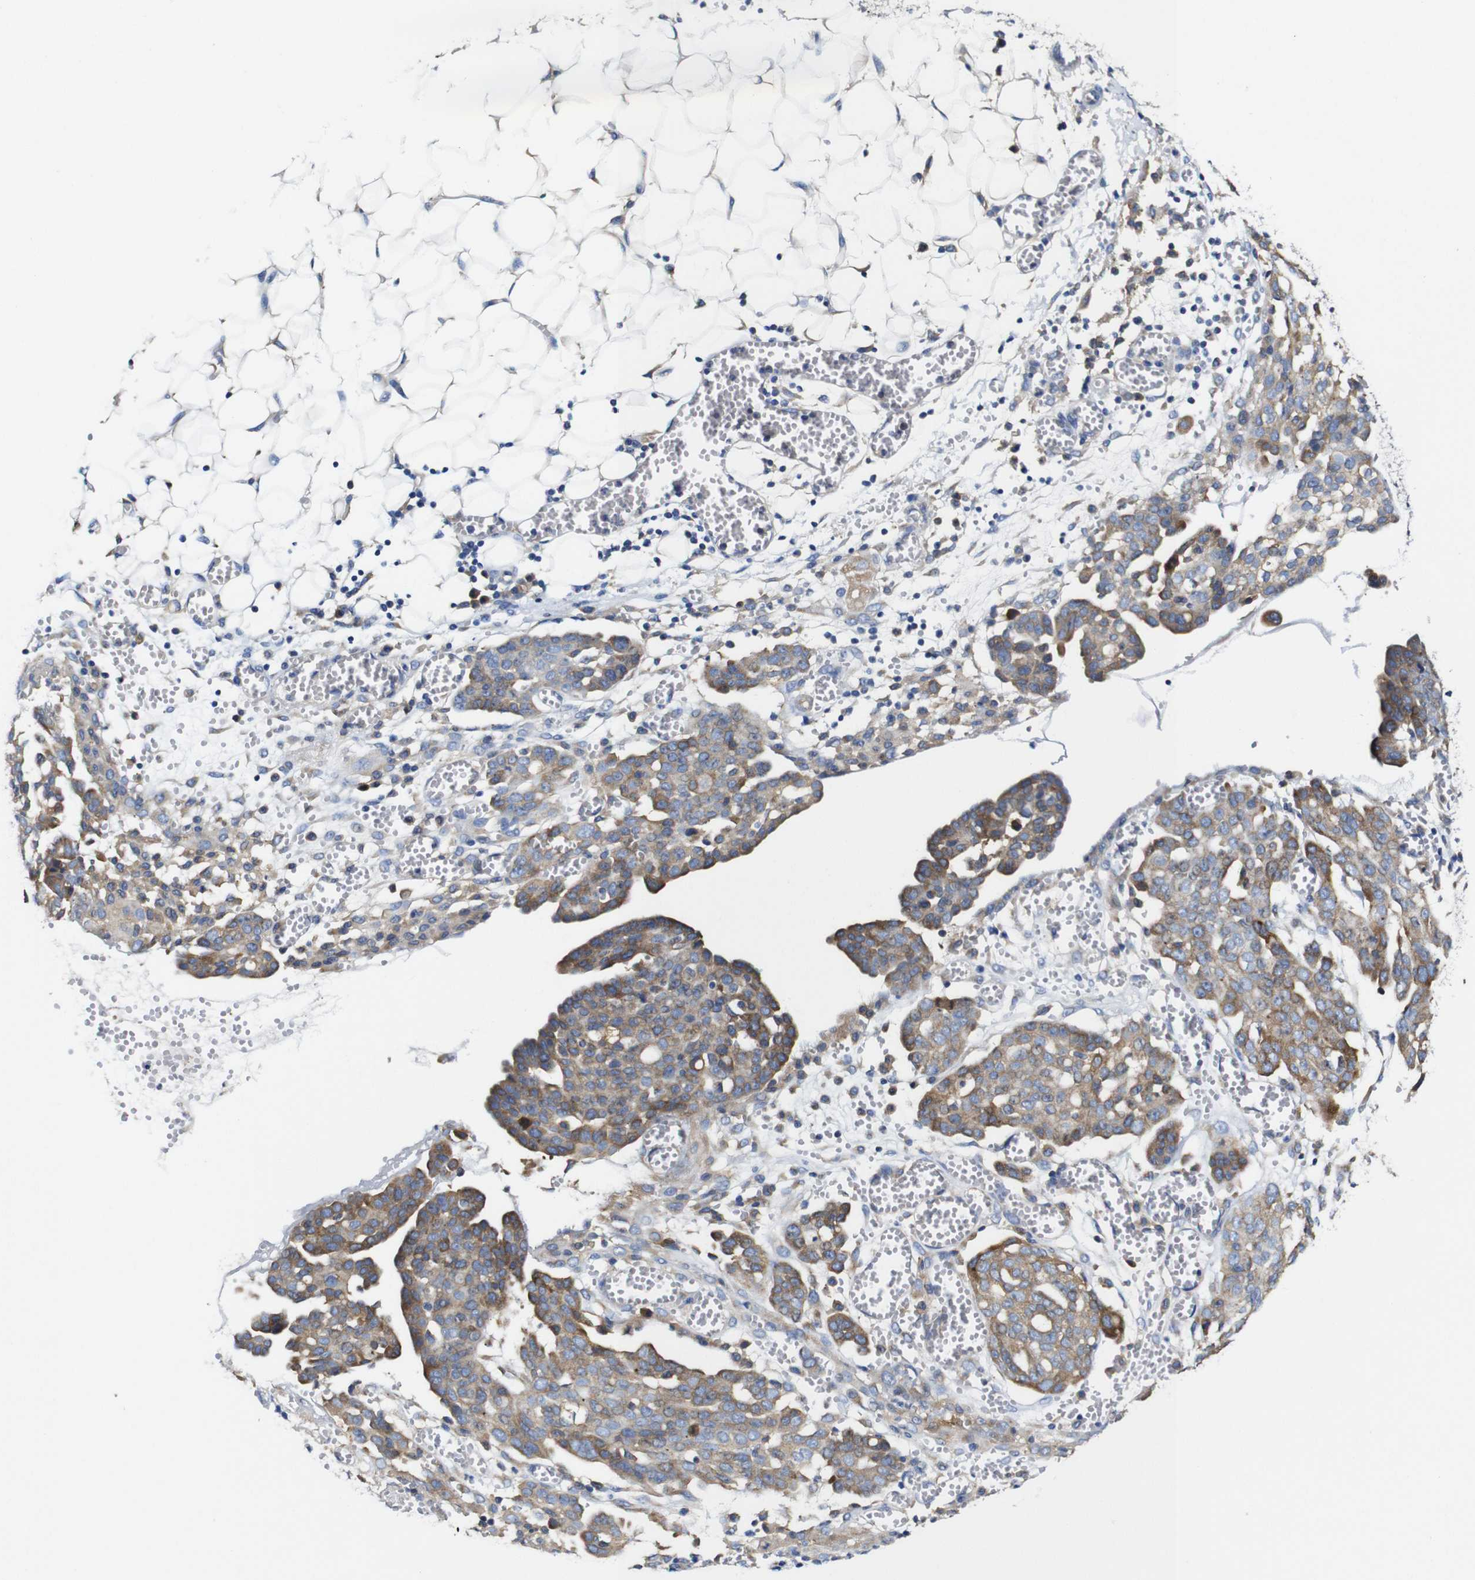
{"staining": {"intensity": "moderate", "quantity": "<25%", "location": "cytoplasmic/membranous"}, "tissue": "ovarian cancer", "cell_type": "Tumor cells", "image_type": "cancer", "snomed": [{"axis": "morphology", "description": "Cystadenocarcinoma, serous, NOS"}, {"axis": "topography", "description": "Soft tissue"}, {"axis": "topography", "description": "Ovary"}], "caption": "Immunohistochemistry image of human ovarian cancer stained for a protein (brown), which exhibits low levels of moderate cytoplasmic/membranous positivity in approximately <25% of tumor cells.", "gene": "CLCC1", "patient": {"sex": "female", "age": 57}}